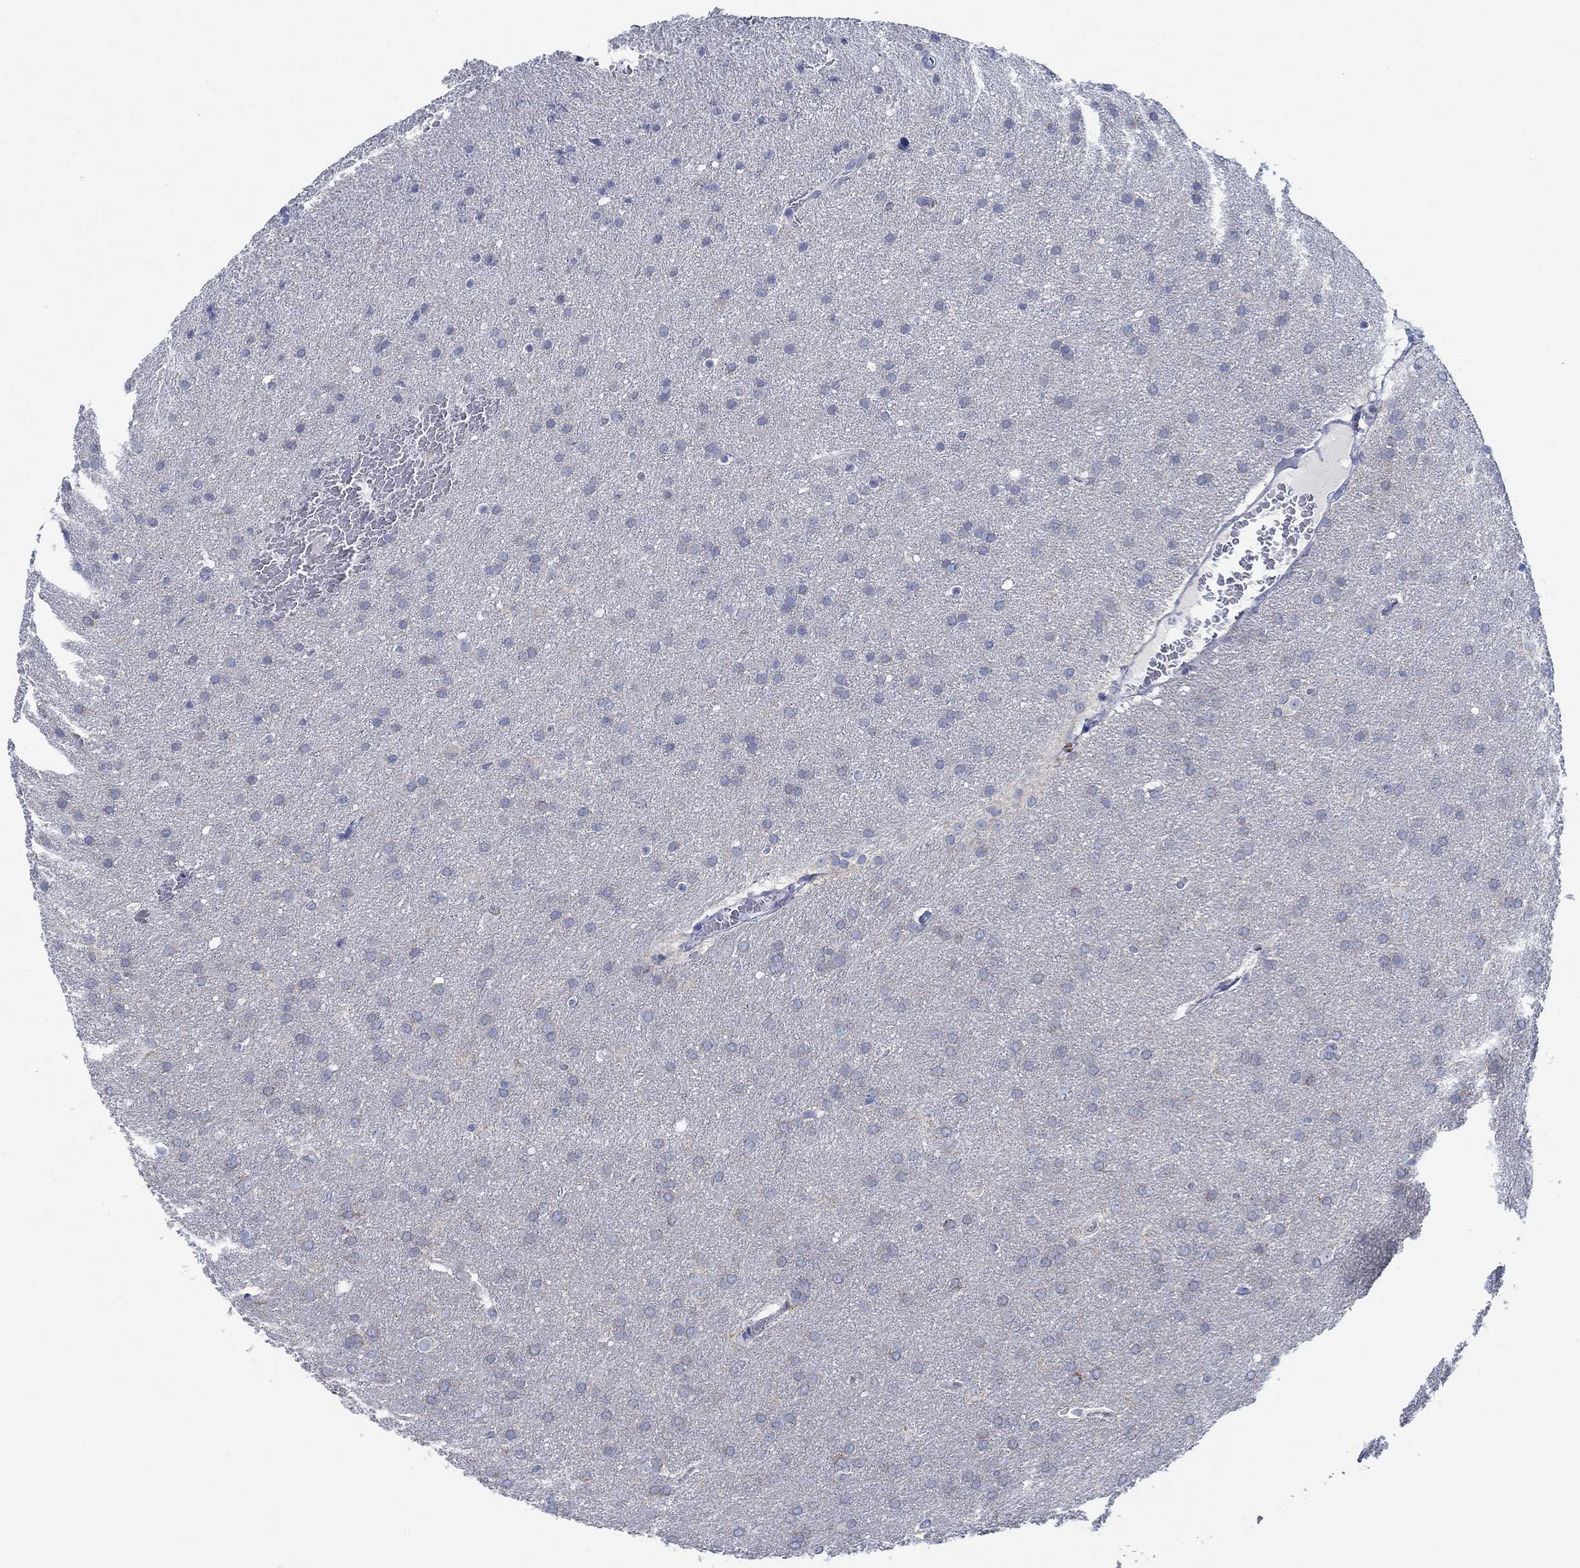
{"staining": {"intensity": "negative", "quantity": "none", "location": "none"}, "tissue": "glioma", "cell_type": "Tumor cells", "image_type": "cancer", "snomed": [{"axis": "morphology", "description": "Glioma, malignant, Low grade"}, {"axis": "topography", "description": "Brain"}], "caption": "This is a micrograph of IHC staining of glioma, which shows no positivity in tumor cells. The staining was performed using DAB to visualize the protein expression in brown, while the nuclei were stained in blue with hematoxylin (Magnification: 20x).", "gene": "GLOD5", "patient": {"sex": "female", "age": 32}}